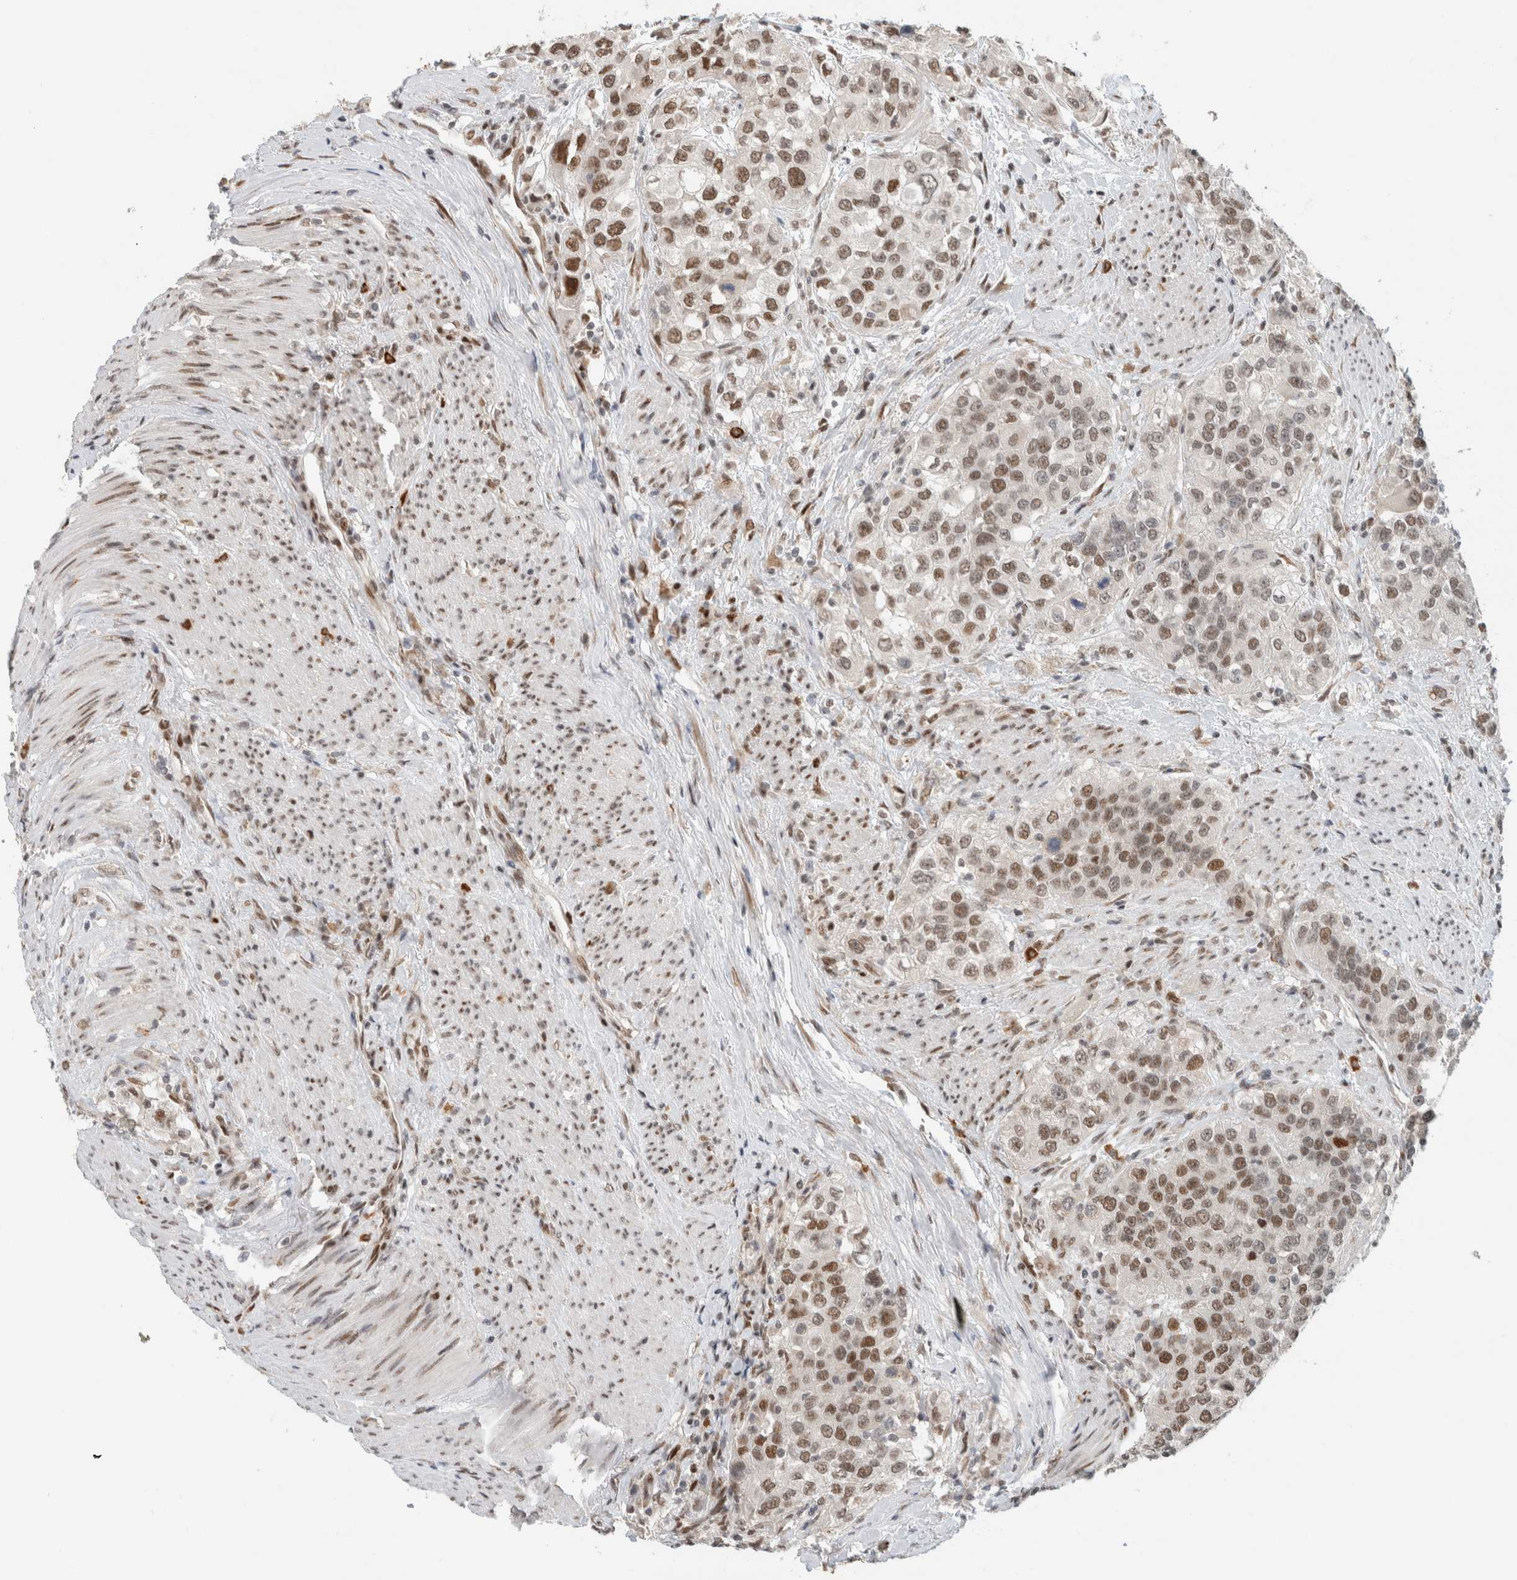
{"staining": {"intensity": "moderate", "quantity": ">75%", "location": "nuclear"}, "tissue": "urothelial cancer", "cell_type": "Tumor cells", "image_type": "cancer", "snomed": [{"axis": "morphology", "description": "Urothelial carcinoma, High grade"}, {"axis": "topography", "description": "Urinary bladder"}], "caption": "Protein staining of urothelial cancer tissue exhibits moderate nuclear positivity in approximately >75% of tumor cells. (brown staining indicates protein expression, while blue staining denotes nuclei).", "gene": "HNRNPR", "patient": {"sex": "female", "age": 80}}